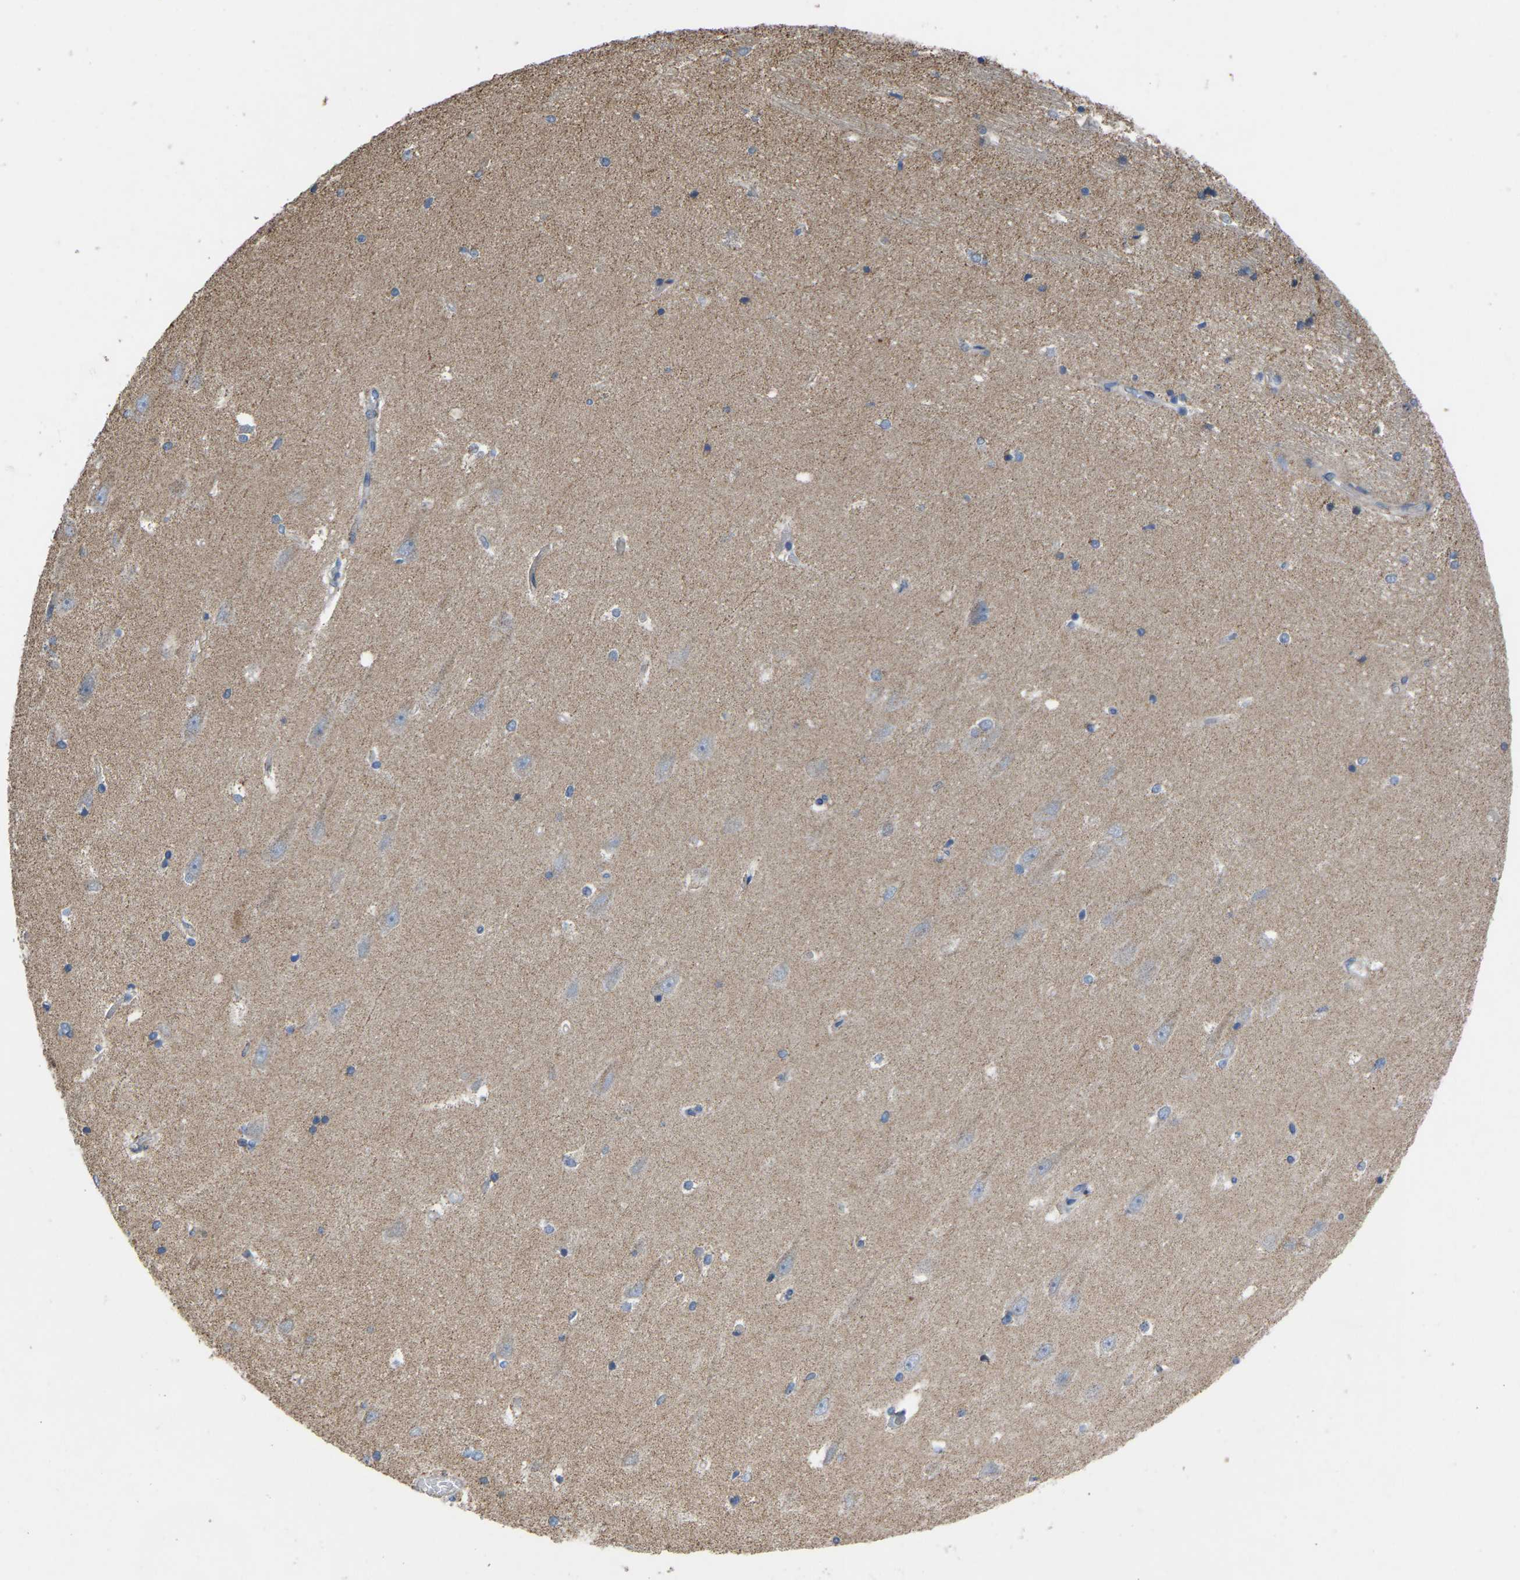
{"staining": {"intensity": "weak", "quantity": "25%-75%", "location": "cytoplasmic/membranous"}, "tissue": "hippocampus", "cell_type": "Glial cells", "image_type": "normal", "snomed": [{"axis": "morphology", "description": "Normal tissue, NOS"}, {"axis": "topography", "description": "Hippocampus"}], "caption": "The micrograph reveals staining of normal hippocampus, revealing weak cytoplasmic/membranous protein positivity (brown color) within glial cells.", "gene": "BCL10", "patient": {"sex": "male", "age": 45}}